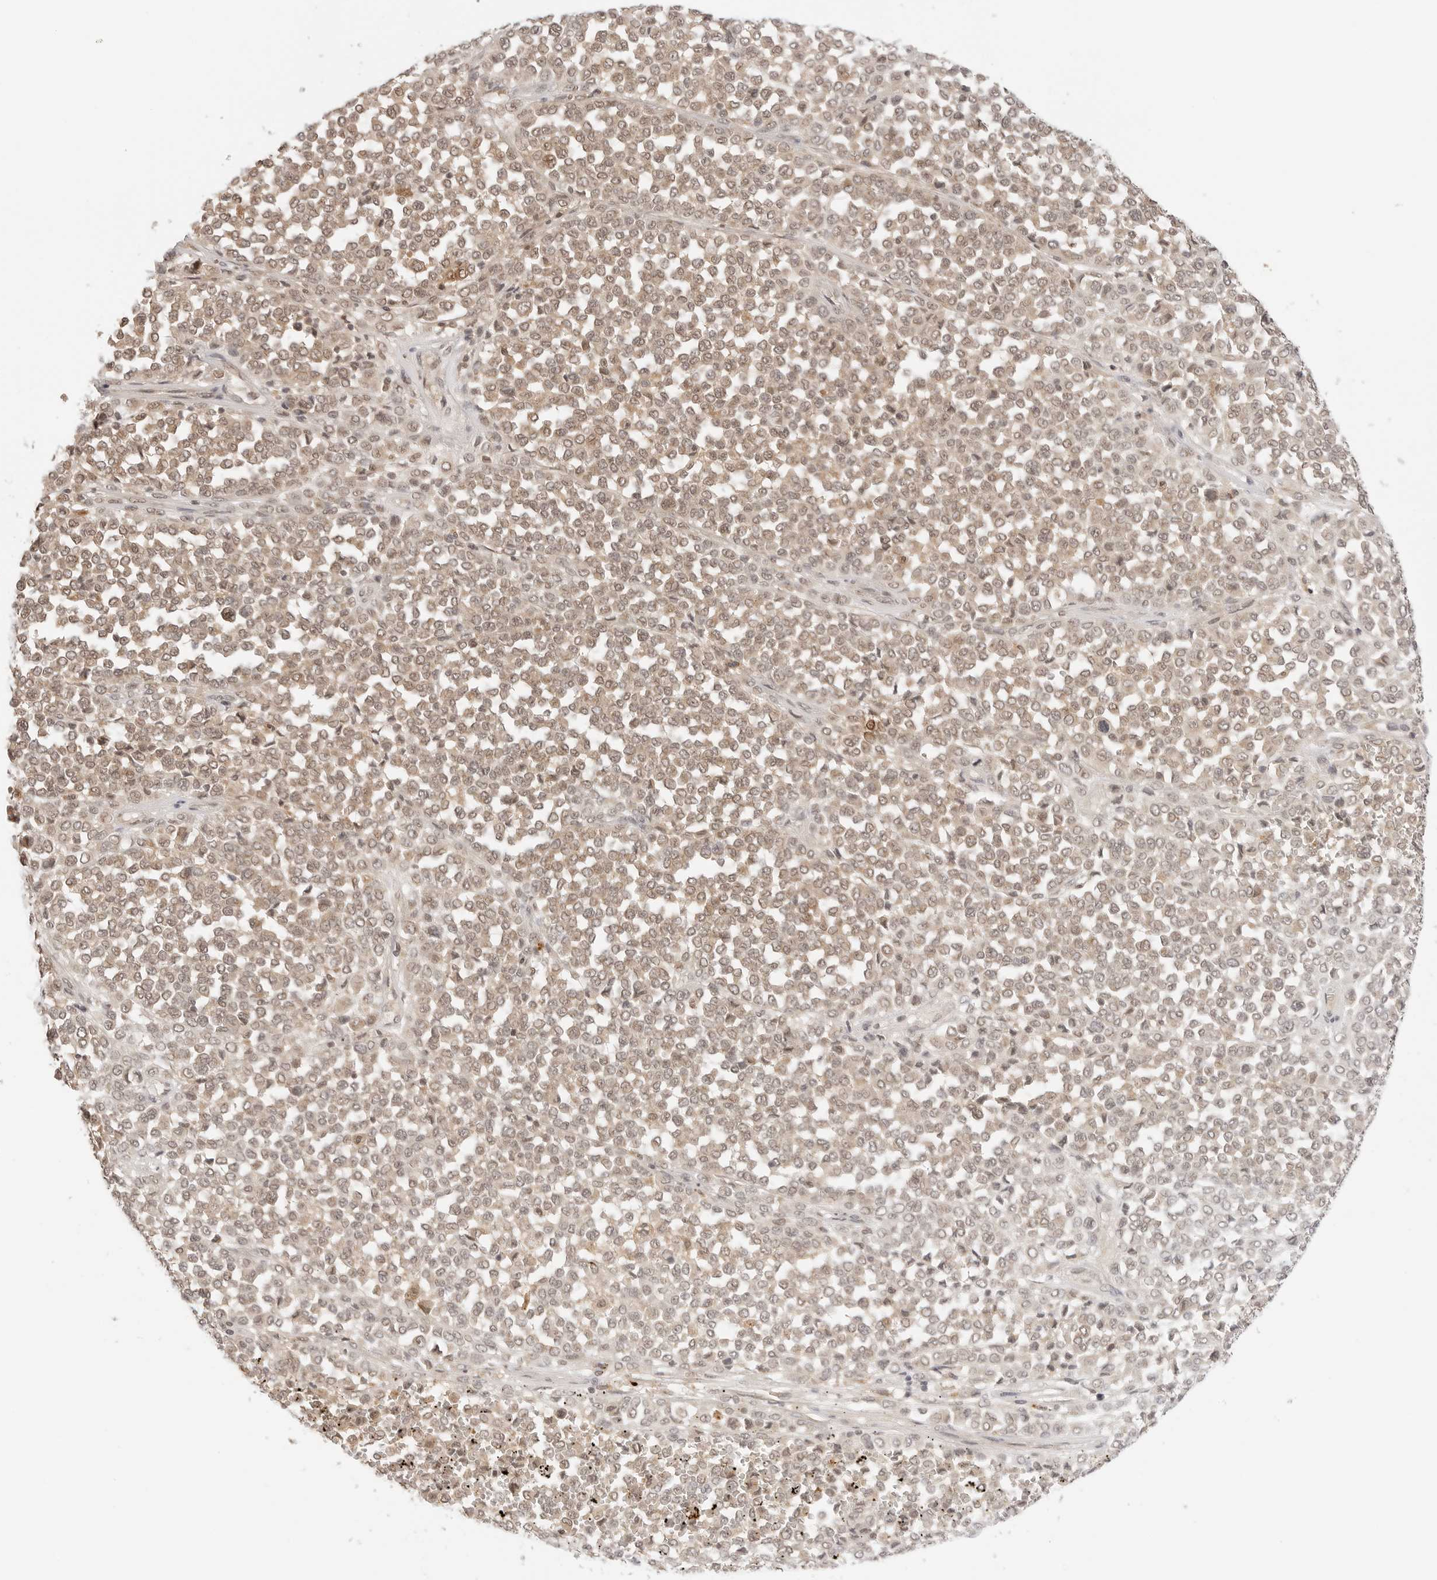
{"staining": {"intensity": "weak", "quantity": ">75%", "location": "cytoplasmic/membranous,nuclear"}, "tissue": "melanoma", "cell_type": "Tumor cells", "image_type": "cancer", "snomed": [{"axis": "morphology", "description": "Malignant melanoma, Metastatic site"}, {"axis": "topography", "description": "Pancreas"}], "caption": "IHC (DAB (3,3'-diaminobenzidine)) staining of human melanoma shows weak cytoplasmic/membranous and nuclear protein positivity in approximately >75% of tumor cells.", "gene": "GPR34", "patient": {"sex": "female", "age": 30}}